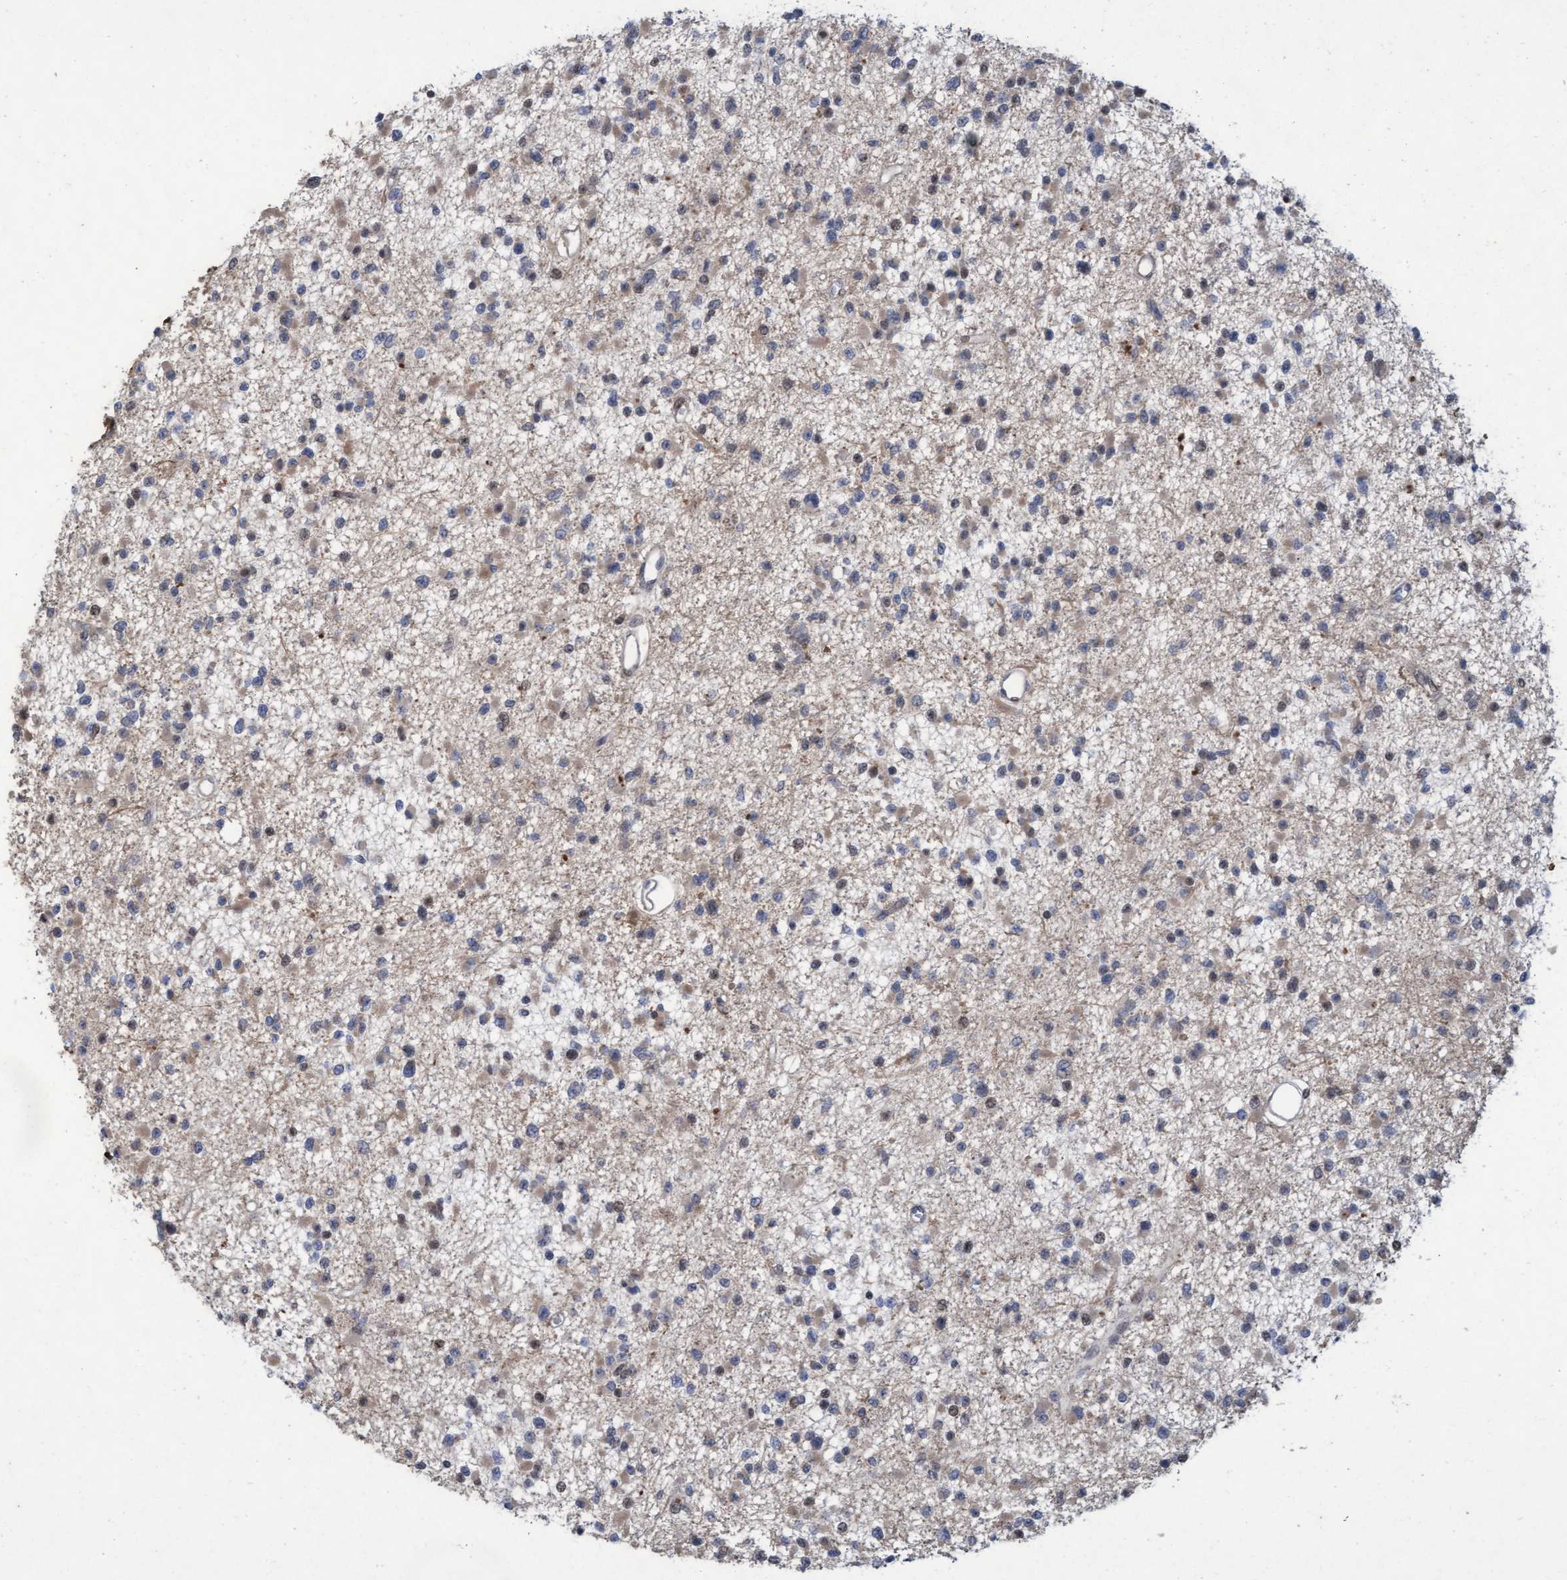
{"staining": {"intensity": "weak", "quantity": "25%-75%", "location": "cytoplasmic/membranous"}, "tissue": "glioma", "cell_type": "Tumor cells", "image_type": "cancer", "snomed": [{"axis": "morphology", "description": "Glioma, malignant, Low grade"}, {"axis": "topography", "description": "Brain"}], "caption": "DAB (3,3'-diaminobenzidine) immunohistochemical staining of malignant glioma (low-grade) displays weak cytoplasmic/membranous protein positivity in approximately 25%-75% of tumor cells.", "gene": "KCNC2", "patient": {"sex": "female", "age": 22}}